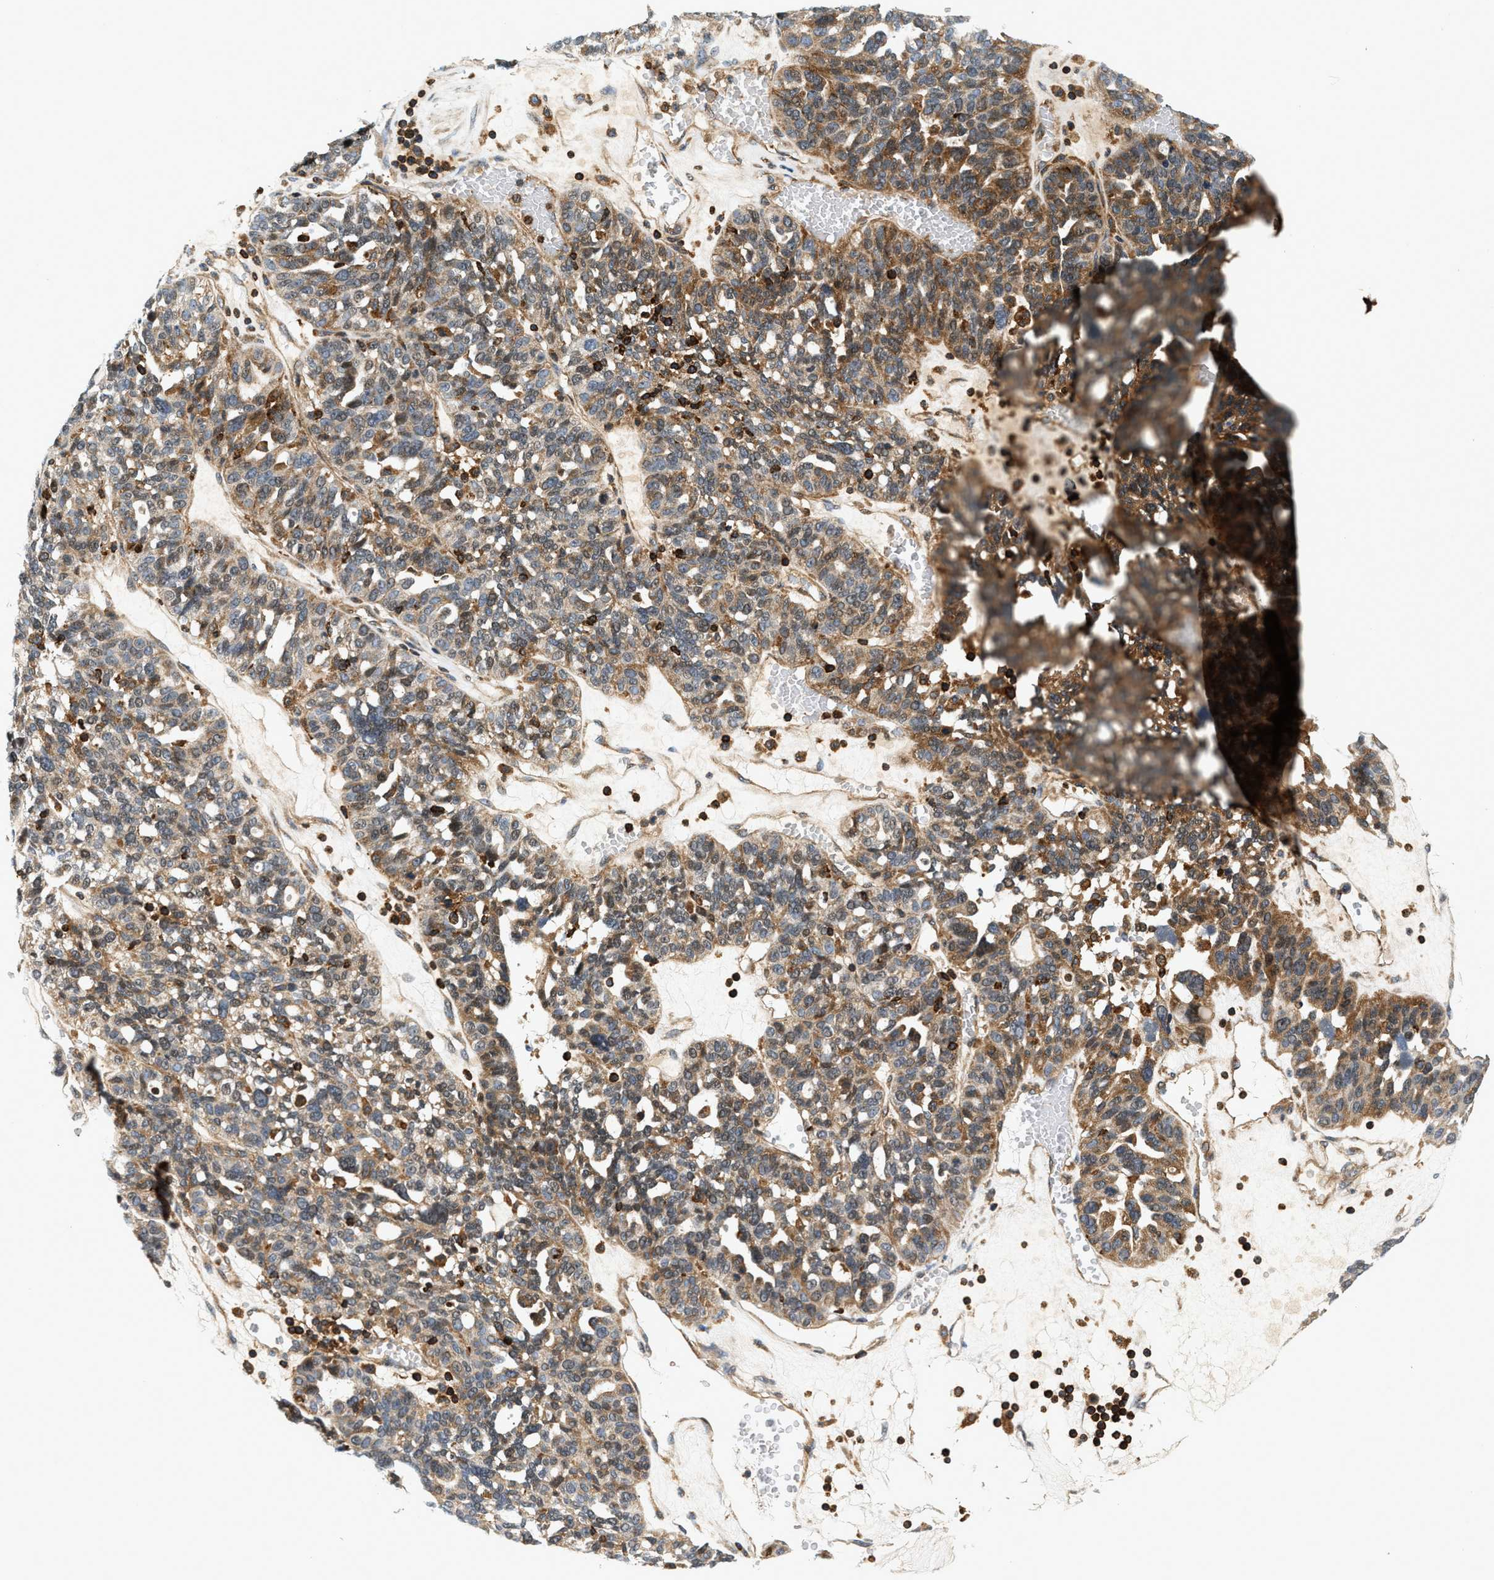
{"staining": {"intensity": "moderate", "quantity": "25%-75%", "location": "cytoplasmic/membranous"}, "tissue": "ovarian cancer", "cell_type": "Tumor cells", "image_type": "cancer", "snomed": [{"axis": "morphology", "description": "Cystadenocarcinoma, serous, NOS"}, {"axis": "topography", "description": "Ovary"}], "caption": "Immunohistochemistry (IHC) photomicrograph of neoplastic tissue: human serous cystadenocarcinoma (ovarian) stained using immunohistochemistry demonstrates medium levels of moderate protein expression localized specifically in the cytoplasmic/membranous of tumor cells, appearing as a cytoplasmic/membranous brown color.", "gene": "SAMD9", "patient": {"sex": "female", "age": 59}}